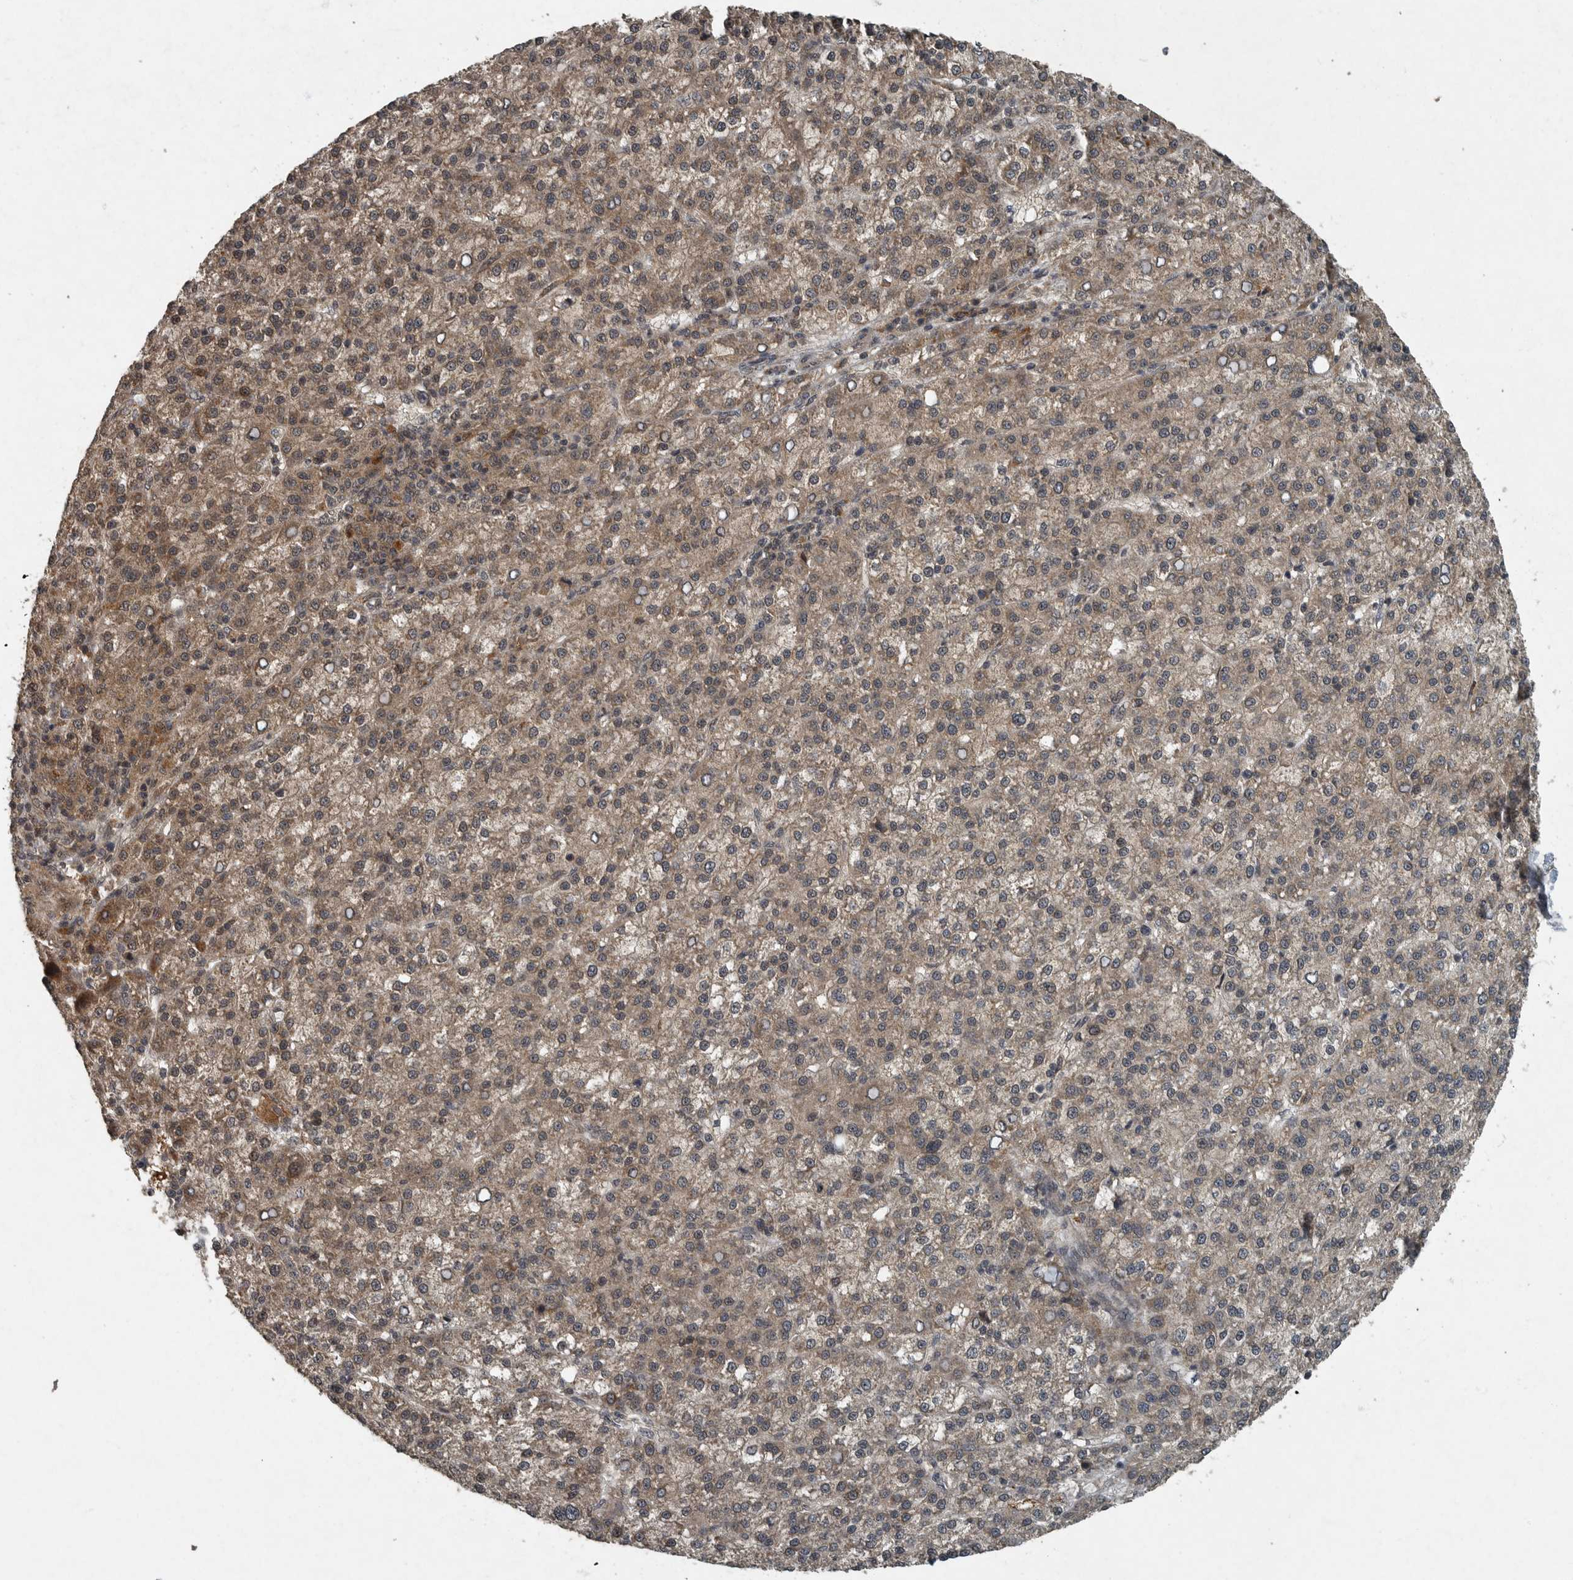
{"staining": {"intensity": "moderate", "quantity": "25%-75%", "location": "cytoplasmic/membranous"}, "tissue": "liver cancer", "cell_type": "Tumor cells", "image_type": "cancer", "snomed": [{"axis": "morphology", "description": "Carcinoma, Hepatocellular, NOS"}, {"axis": "topography", "description": "Liver"}], "caption": "Liver cancer (hepatocellular carcinoma) was stained to show a protein in brown. There is medium levels of moderate cytoplasmic/membranous expression in approximately 25%-75% of tumor cells.", "gene": "FOXO1", "patient": {"sex": "female", "age": 58}}